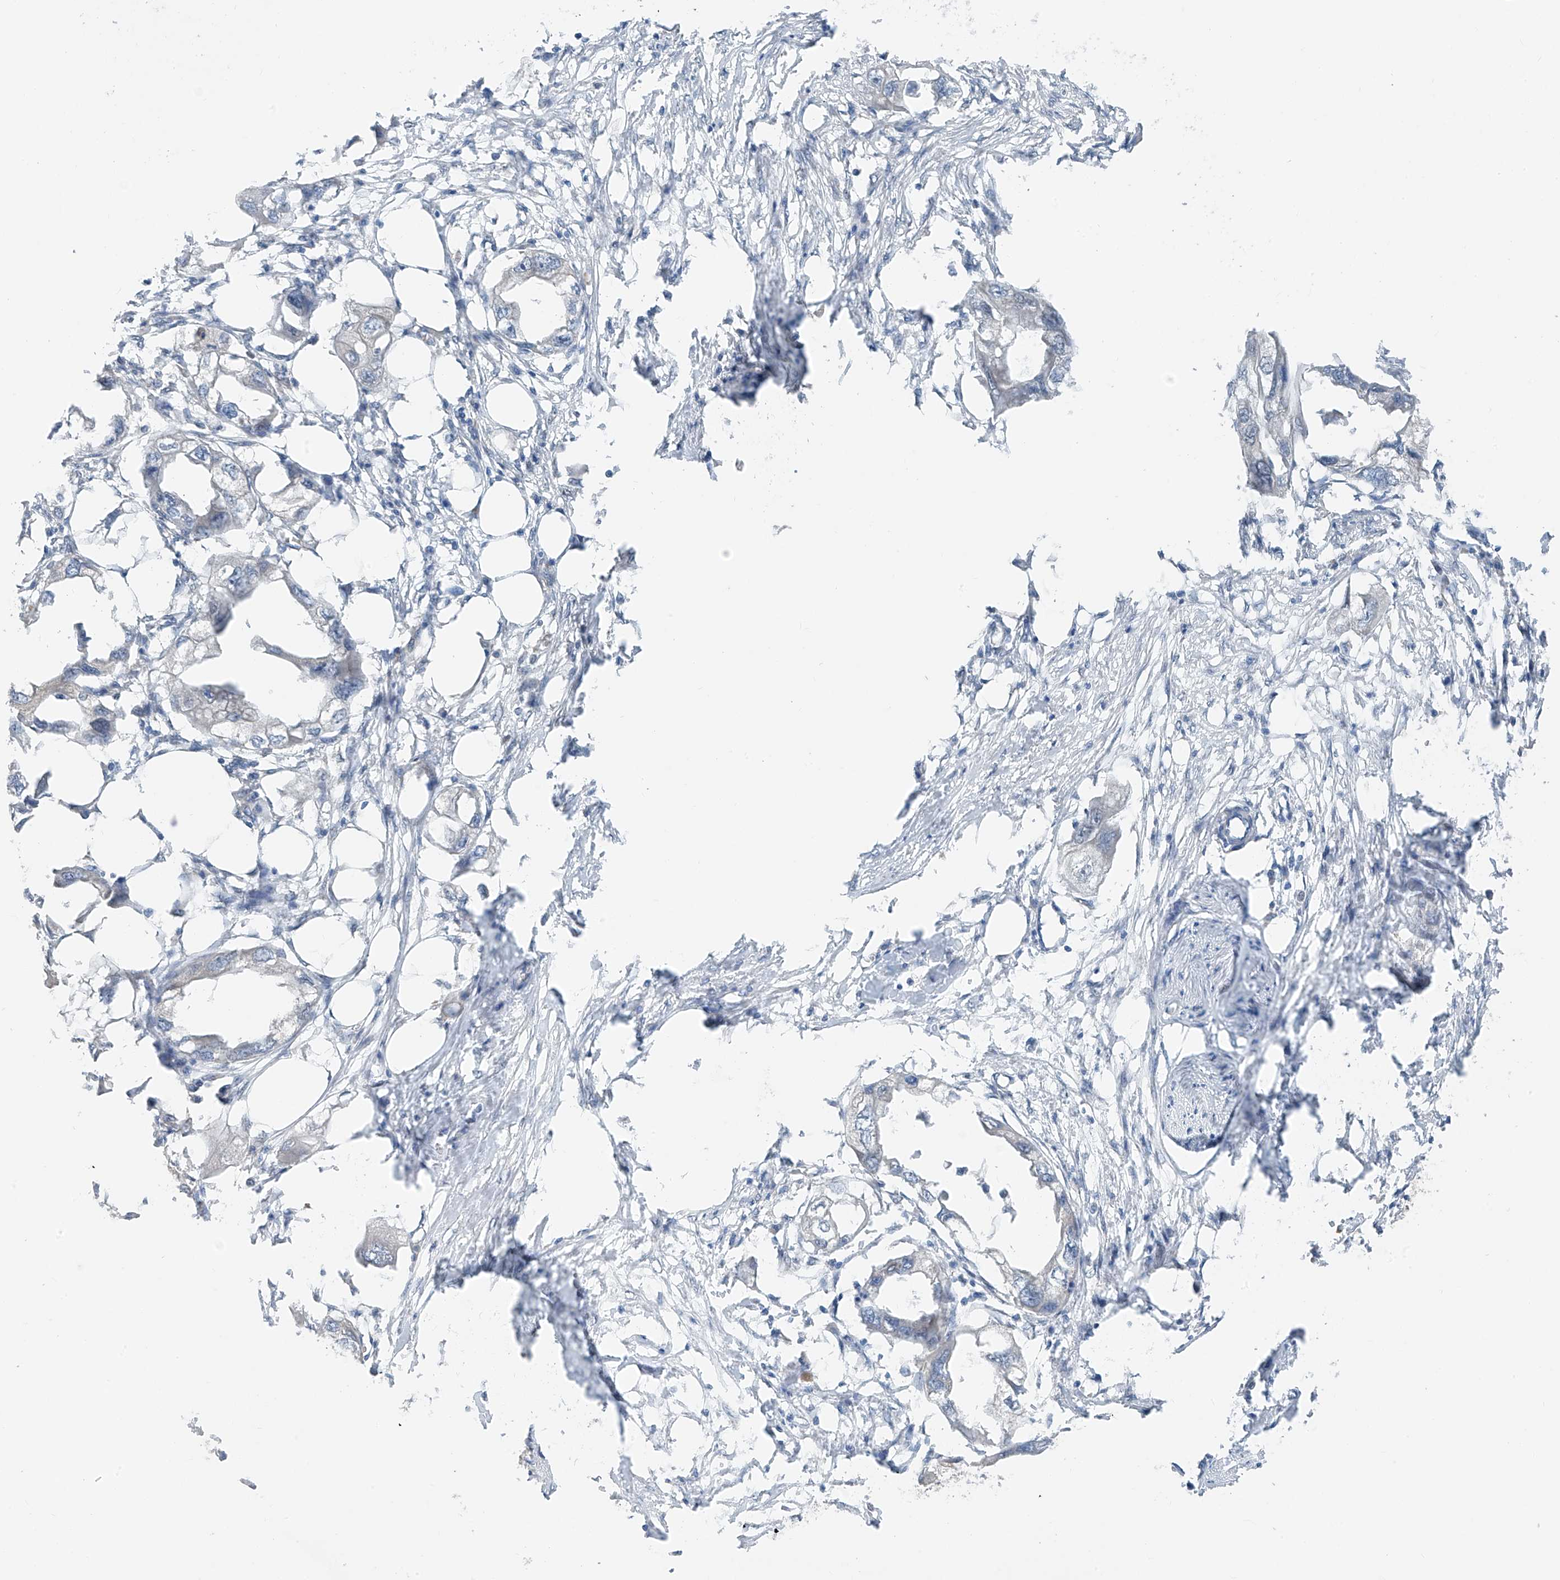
{"staining": {"intensity": "negative", "quantity": "none", "location": "none"}, "tissue": "endometrial cancer", "cell_type": "Tumor cells", "image_type": "cancer", "snomed": [{"axis": "morphology", "description": "Adenocarcinoma, NOS"}, {"axis": "morphology", "description": "Adenocarcinoma, metastatic, NOS"}, {"axis": "topography", "description": "Adipose tissue"}, {"axis": "topography", "description": "Endometrium"}], "caption": "Tumor cells show no significant protein staining in endometrial metastatic adenocarcinoma. (DAB (3,3'-diaminobenzidine) immunohistochemistry (IHC) visualized using brightfield microscopy, high magnification).", "gene": "RPL4", "patient": {"sex": "female", "age": 67}}